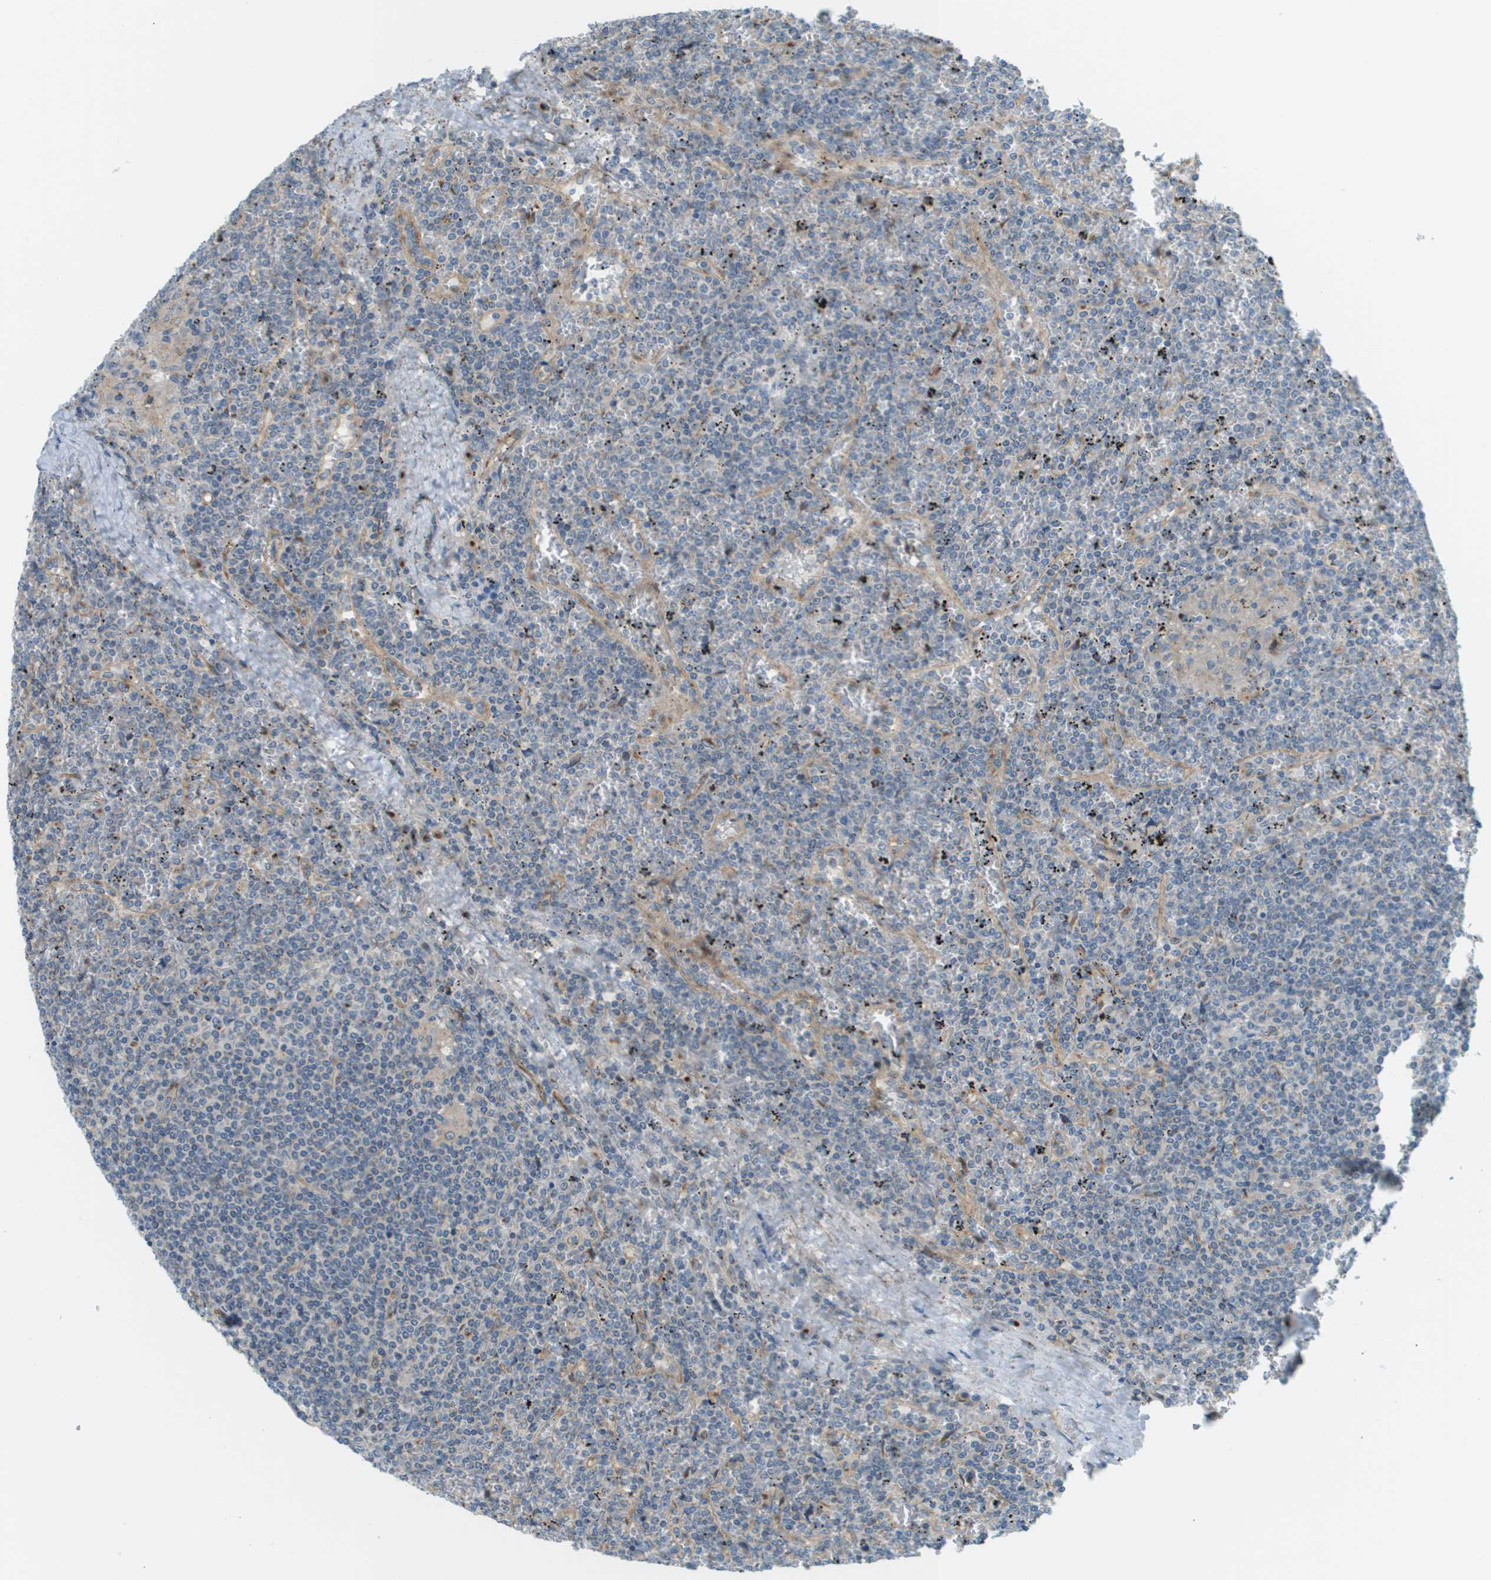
{"staining": {"intensity": "negative", "quantity": "none", "location": "none"}, "tissue": "lymphoma", "cell_type": "Tumor cells", "image_type": "cancer", "snomed": [{"axis": "morphology", "description": "Malignant lymphoma, non-Hodgkin's type, Low grade"}, {"axis": "topography", "description": "Spleen"}], "caption": "An IHC histopathology image of lymphoma is shown. There is no staining in tumor cells of lymphoma. Nuclei are stained in blue.", "gene": "ACBD3", "patient": {"sex": "female", "age": 19}}